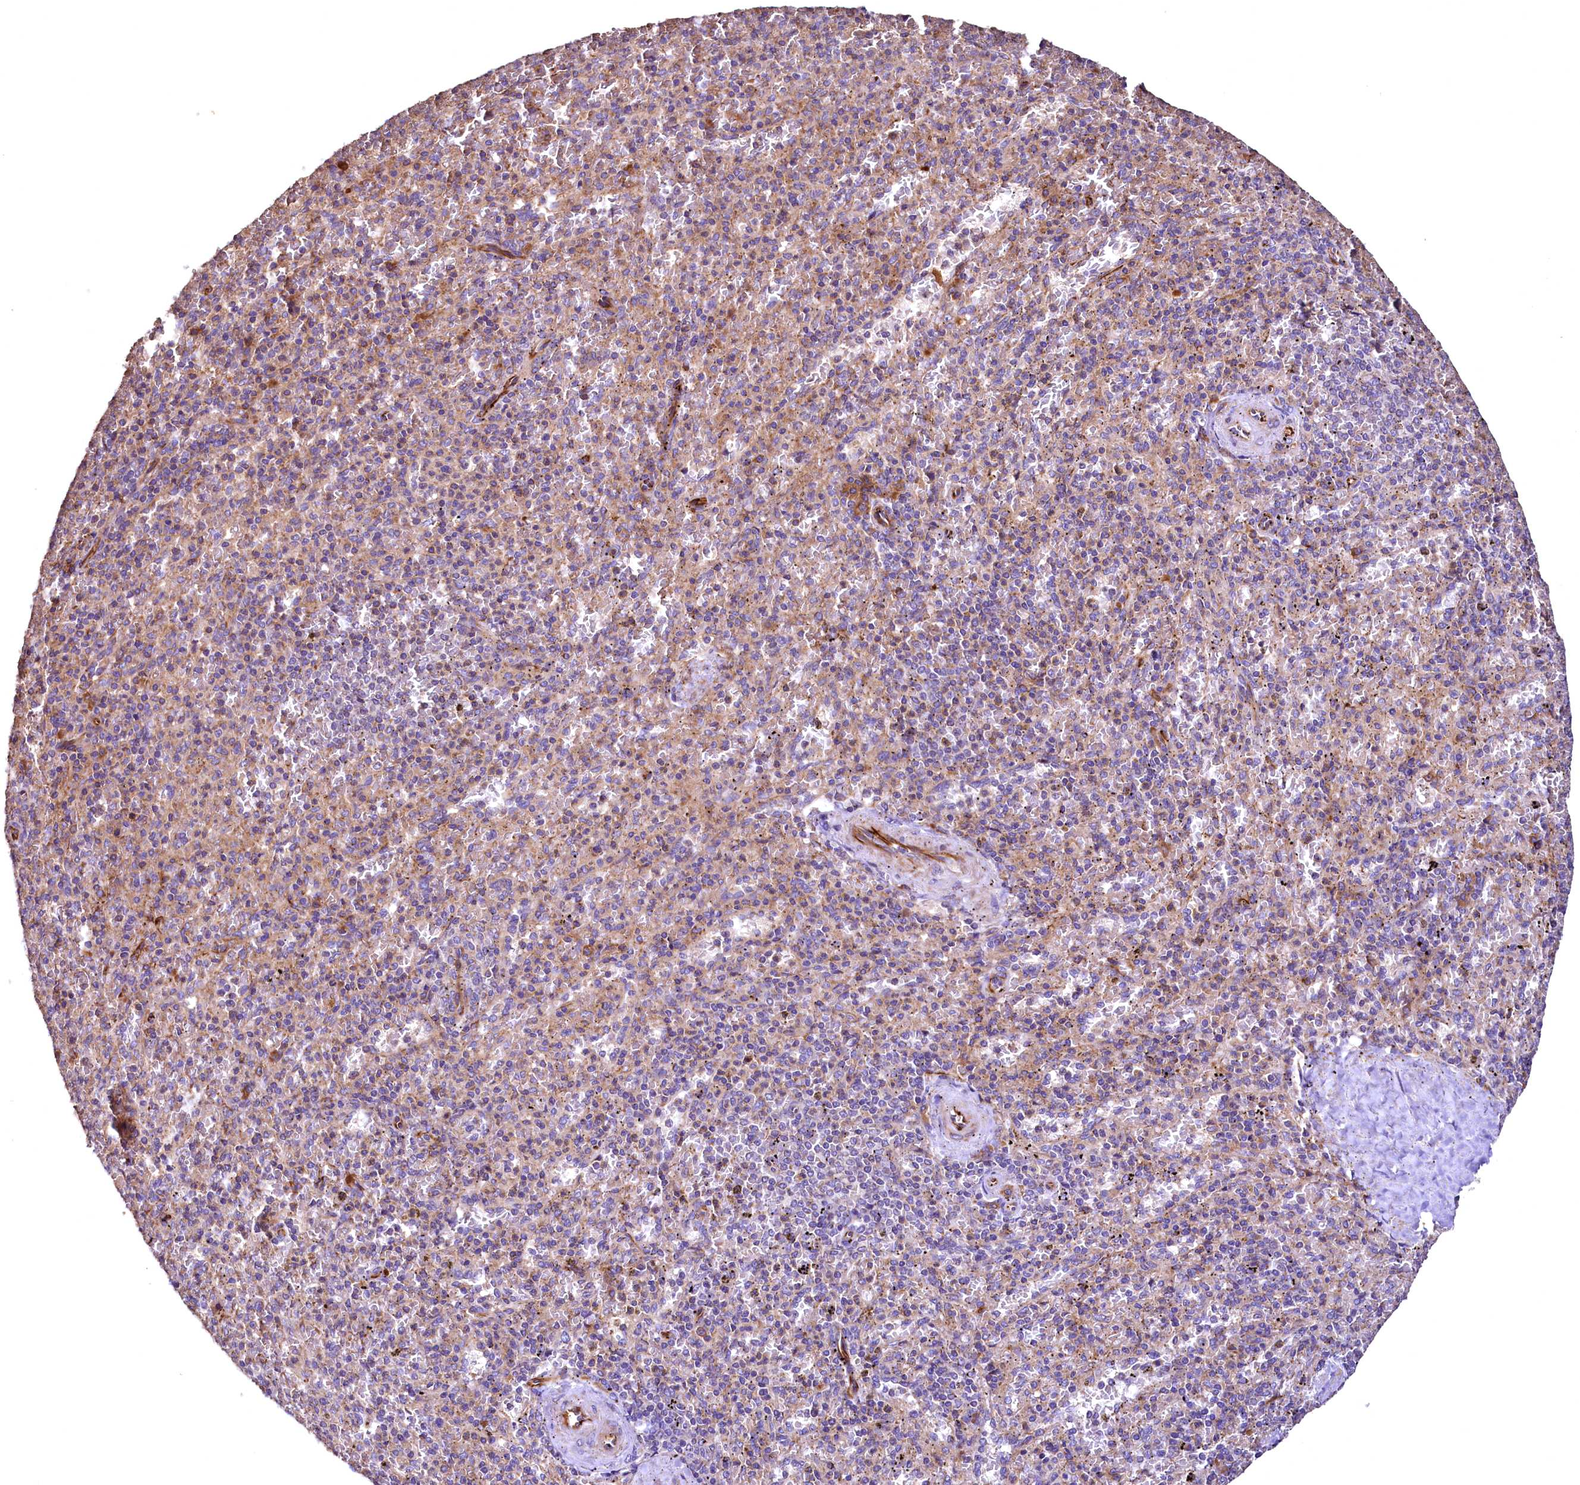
{"staining": {"intensity": "moderate", "quantity": "<25%", "location": "cytoplasmic/membranous"}, "tissue": "spleen", "cell_type": "Cells in red pulp", "image_type": "normal", "snomed": [{"axis": "morphology", "description": "Normal tissue, NOS"}, {"axis": "topography", "description": "Spleen"}], "caption": "Spleen stained with a brown dye shows moderate cytoplasmic/membranous positive positivity in about <25% of cells in red pulp.", "gene": "RASSF1", "patient": {"sex": "male", "age": 82}}